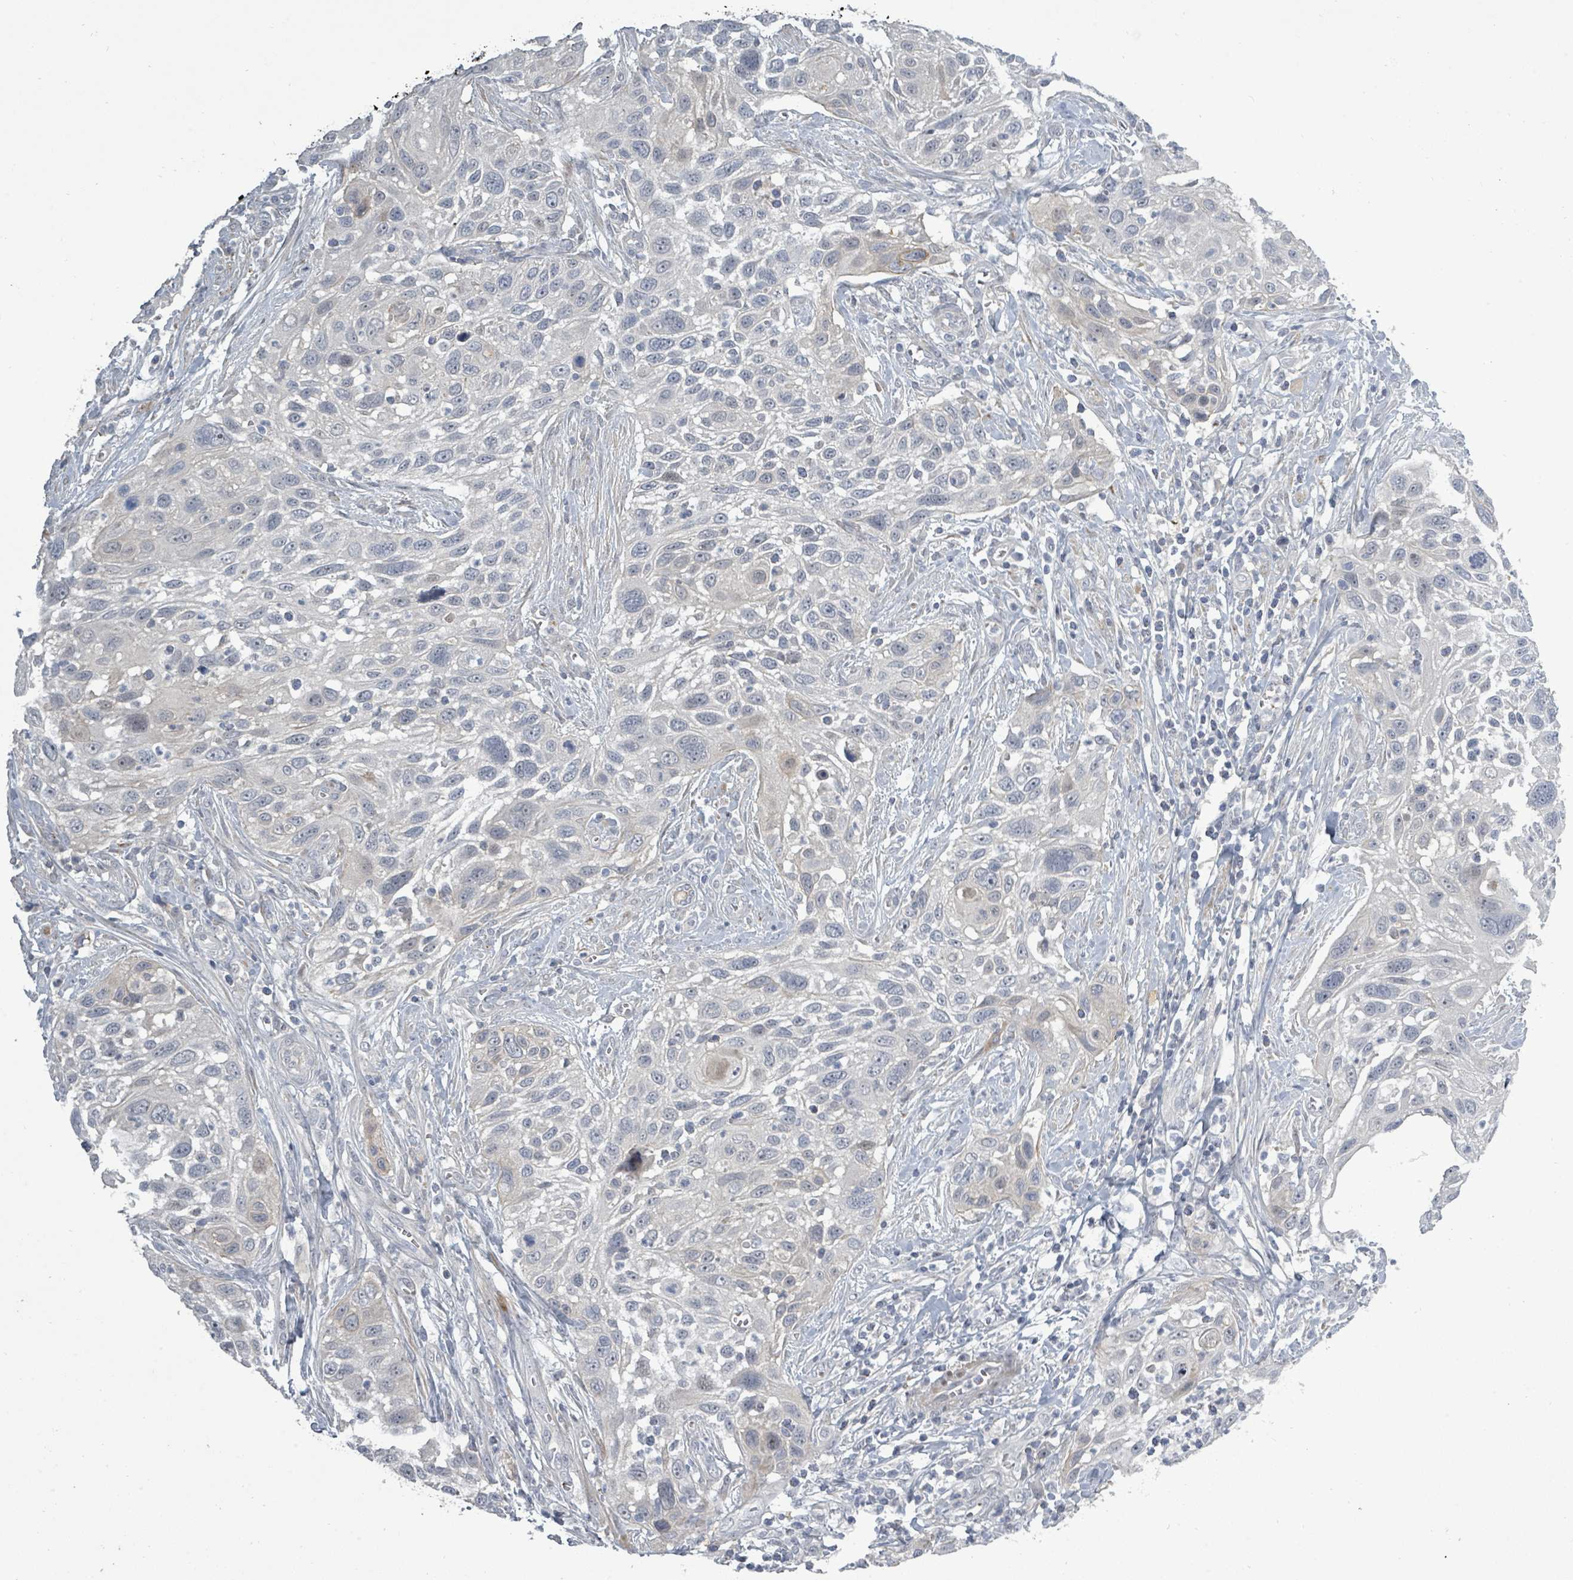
{"staining": {"intensity": "negative", "quantity": "none", "location": "none"}, "tissue": "cervical cancer", "cell_type": "Tumor cells", "image_type": "cancer", "snomed": [{"axis": "morphology", "description": "Squamous cell carcinoma, NOS"}, {"axis": "topography", "description": "Cervix"}], "caption": "Tumor cells show no significant expression in cervical cancer.", "gene": "LEFTY2", "patient": {"sex": "female", "age": 70}}